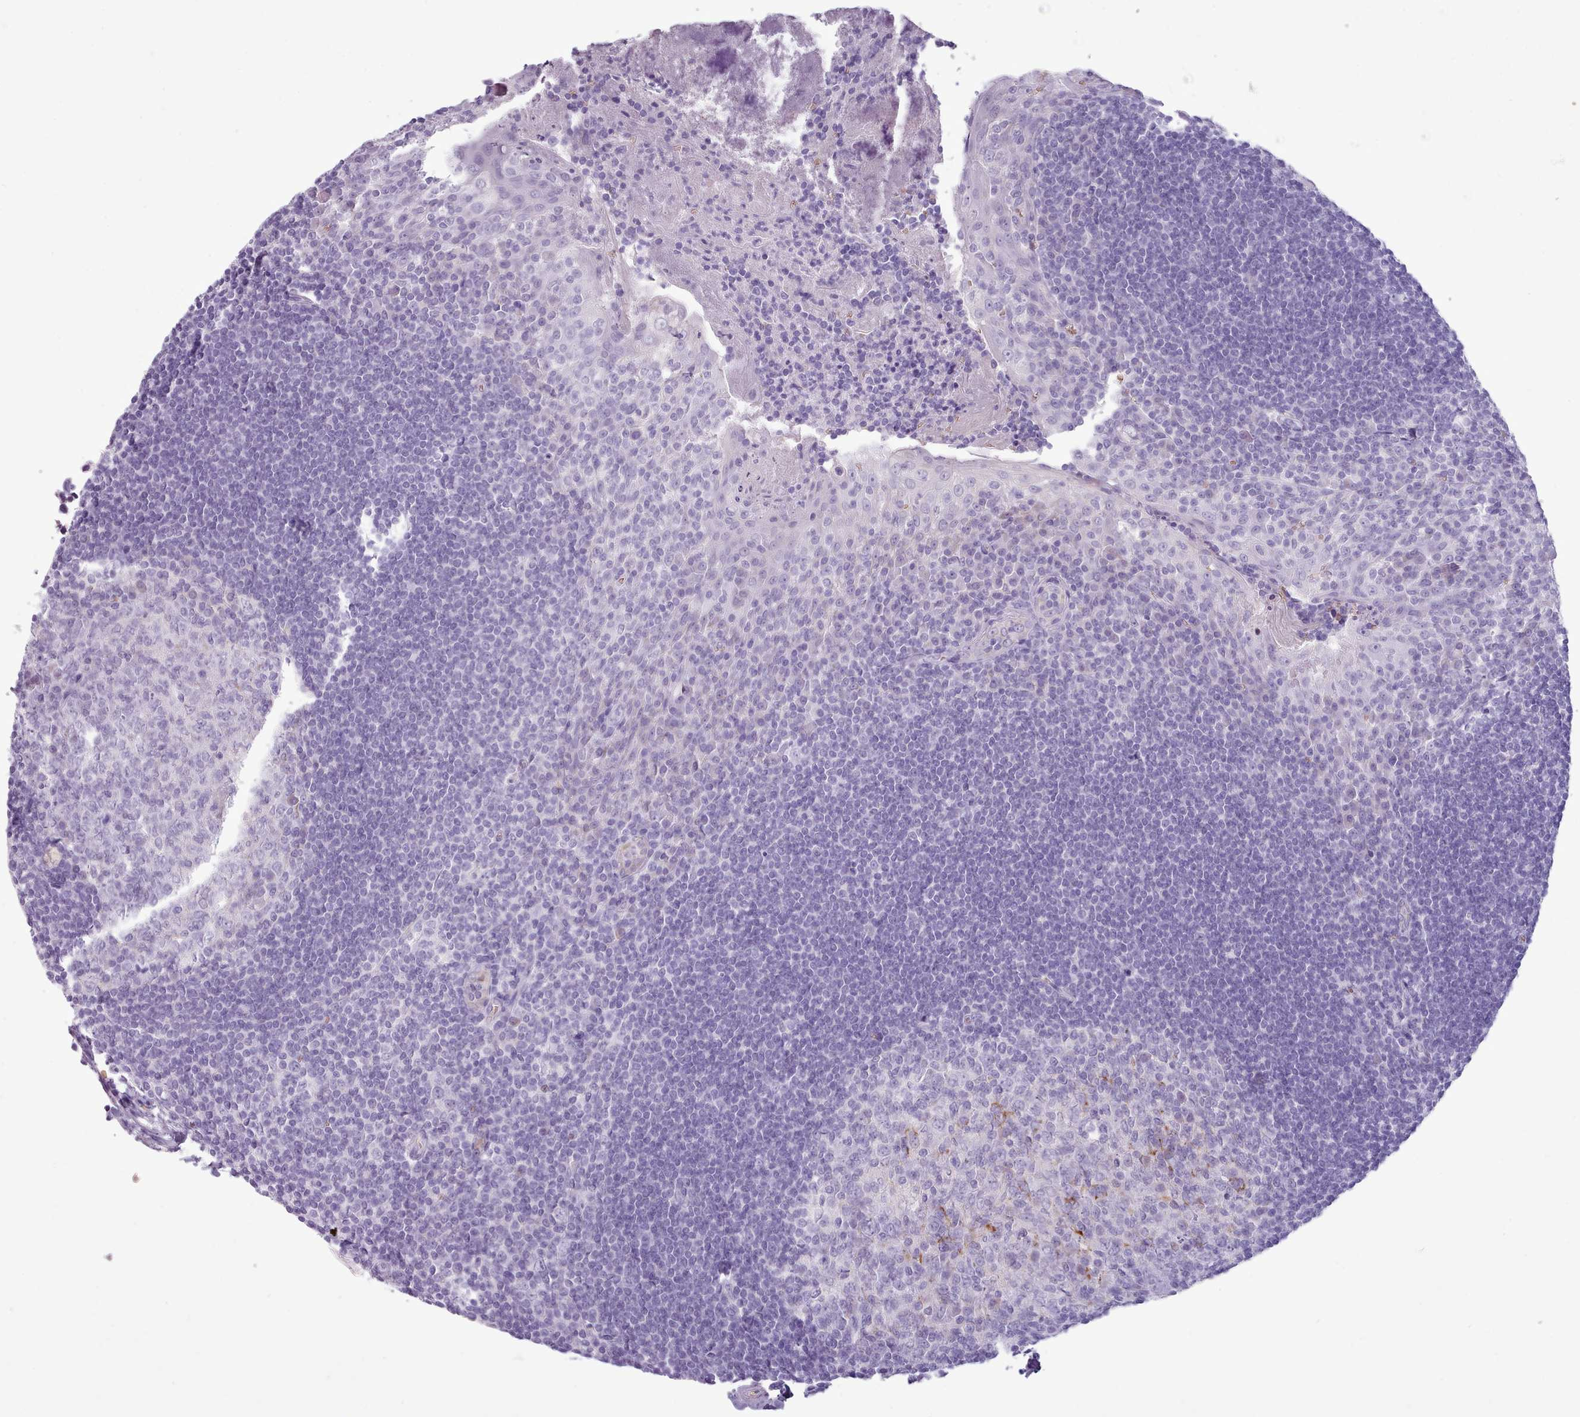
{"staining": {"intensity": "negative", "quantity": "none", "location": "none"}, "tissue": "tonsil", "cell_type": "Germinal center cells", "image_type": "normal", "snomed": [{"axis": "morphology", "description": "Normal tissue, NOS"}, {"axis": "topography", "description": "Tonsil"}], "caption": "IHC of unremarkable tonsil displays no expression in germinal center cells.", "gene": "AK4P3", "patient": {"sex": "male", "age": 27}}